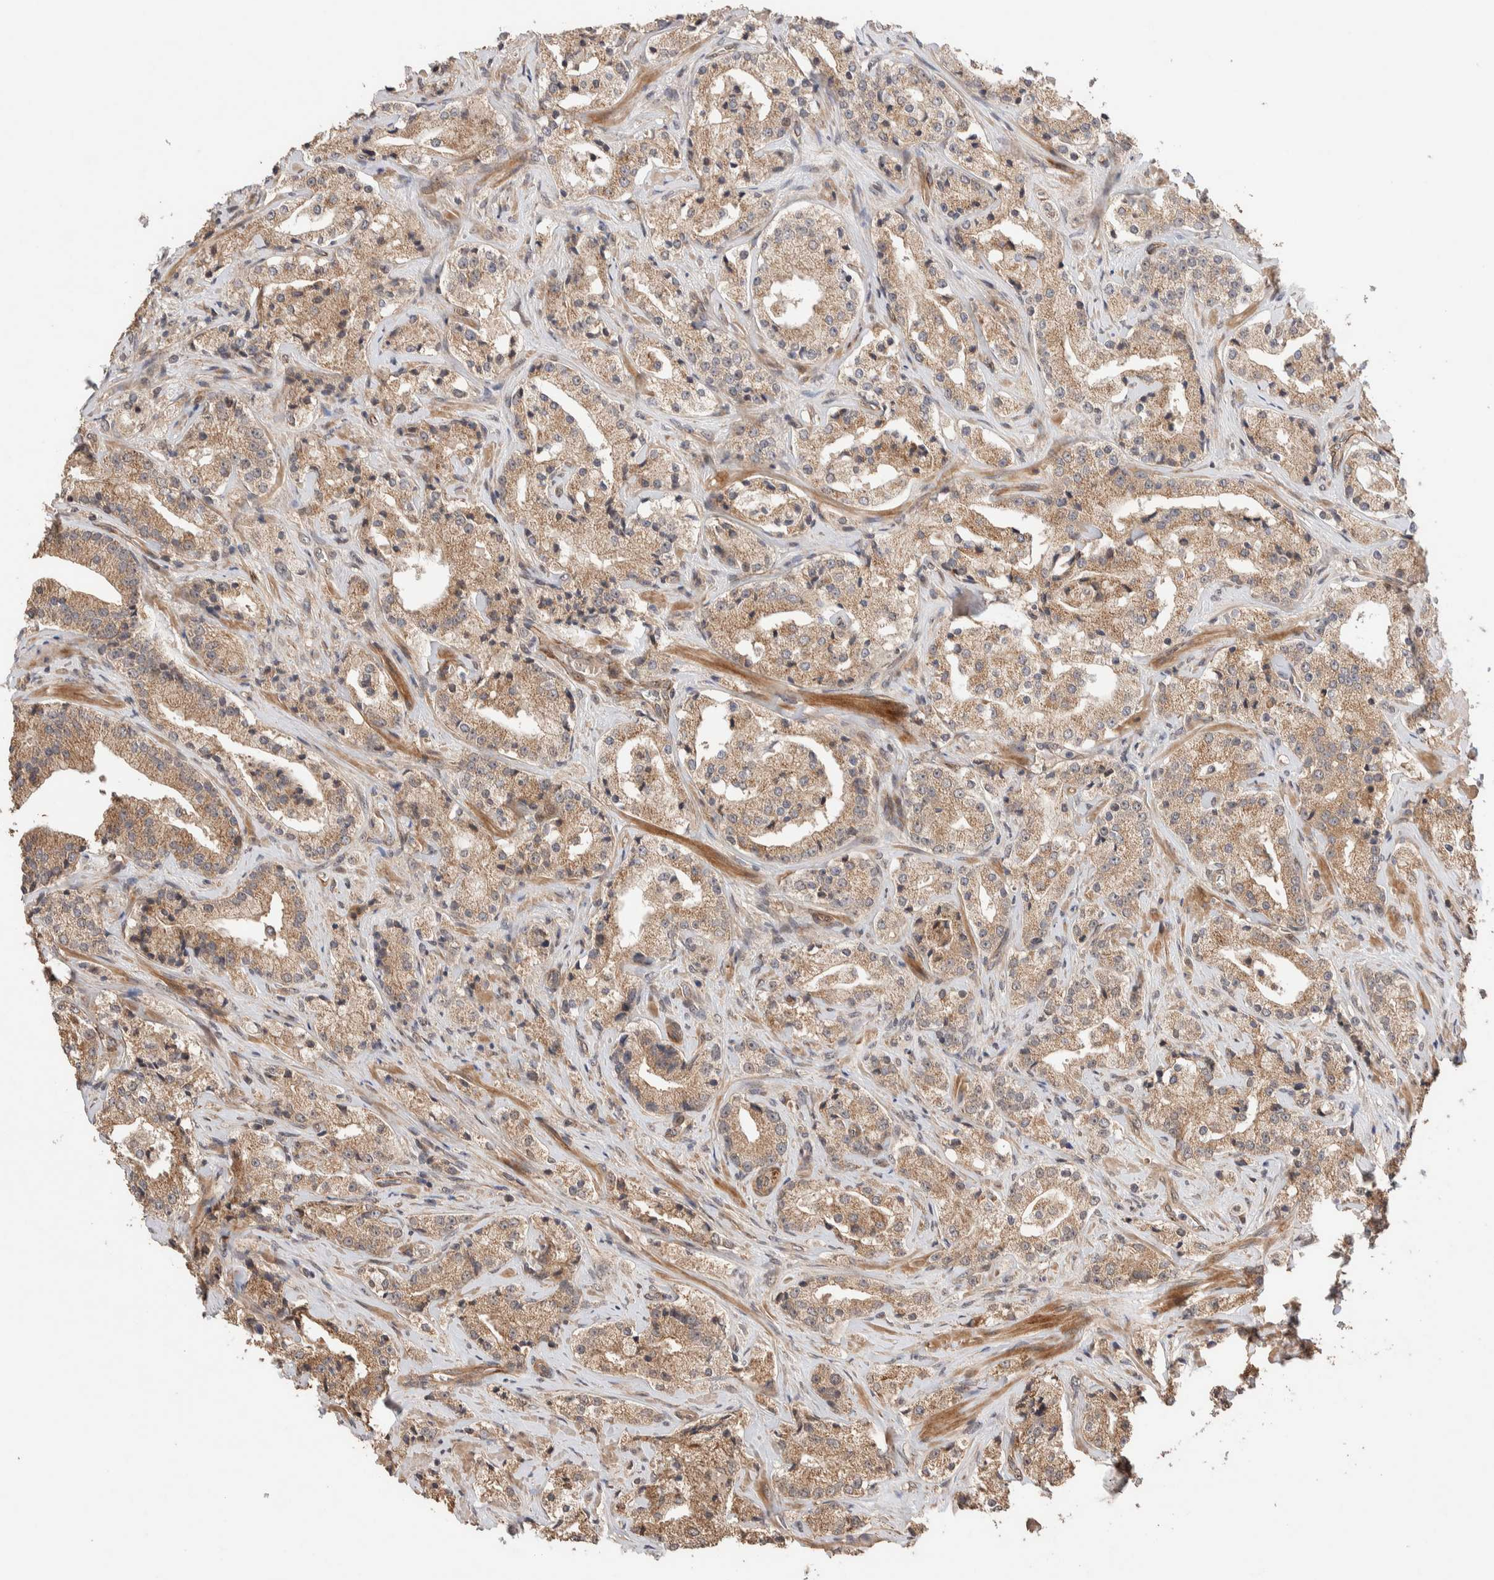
{"staining": {"intensity": "moderate", "quantity": ">75%", "location": "cytoplasmic/membranous"}, "tissue": "prostate cancer", "cell_type": "Tumor cells", "image_type": "cancer", "snomed": [{"axis": "morphology", "description": "Adenocarcinoma, High grade"}, {"axis": "topography", "description": "Prostate"}], "caption": "Prostate cancer (high-grade adenocarcinoma) stained with DAB (3,3'-diaminobenzidine) IHC shows medium levels of moderate cytoplasmic/membranous positivity in about >75% of tumor cells.", "gene": "PRDM15", "patient": {"sex": "male", "age": 63}}